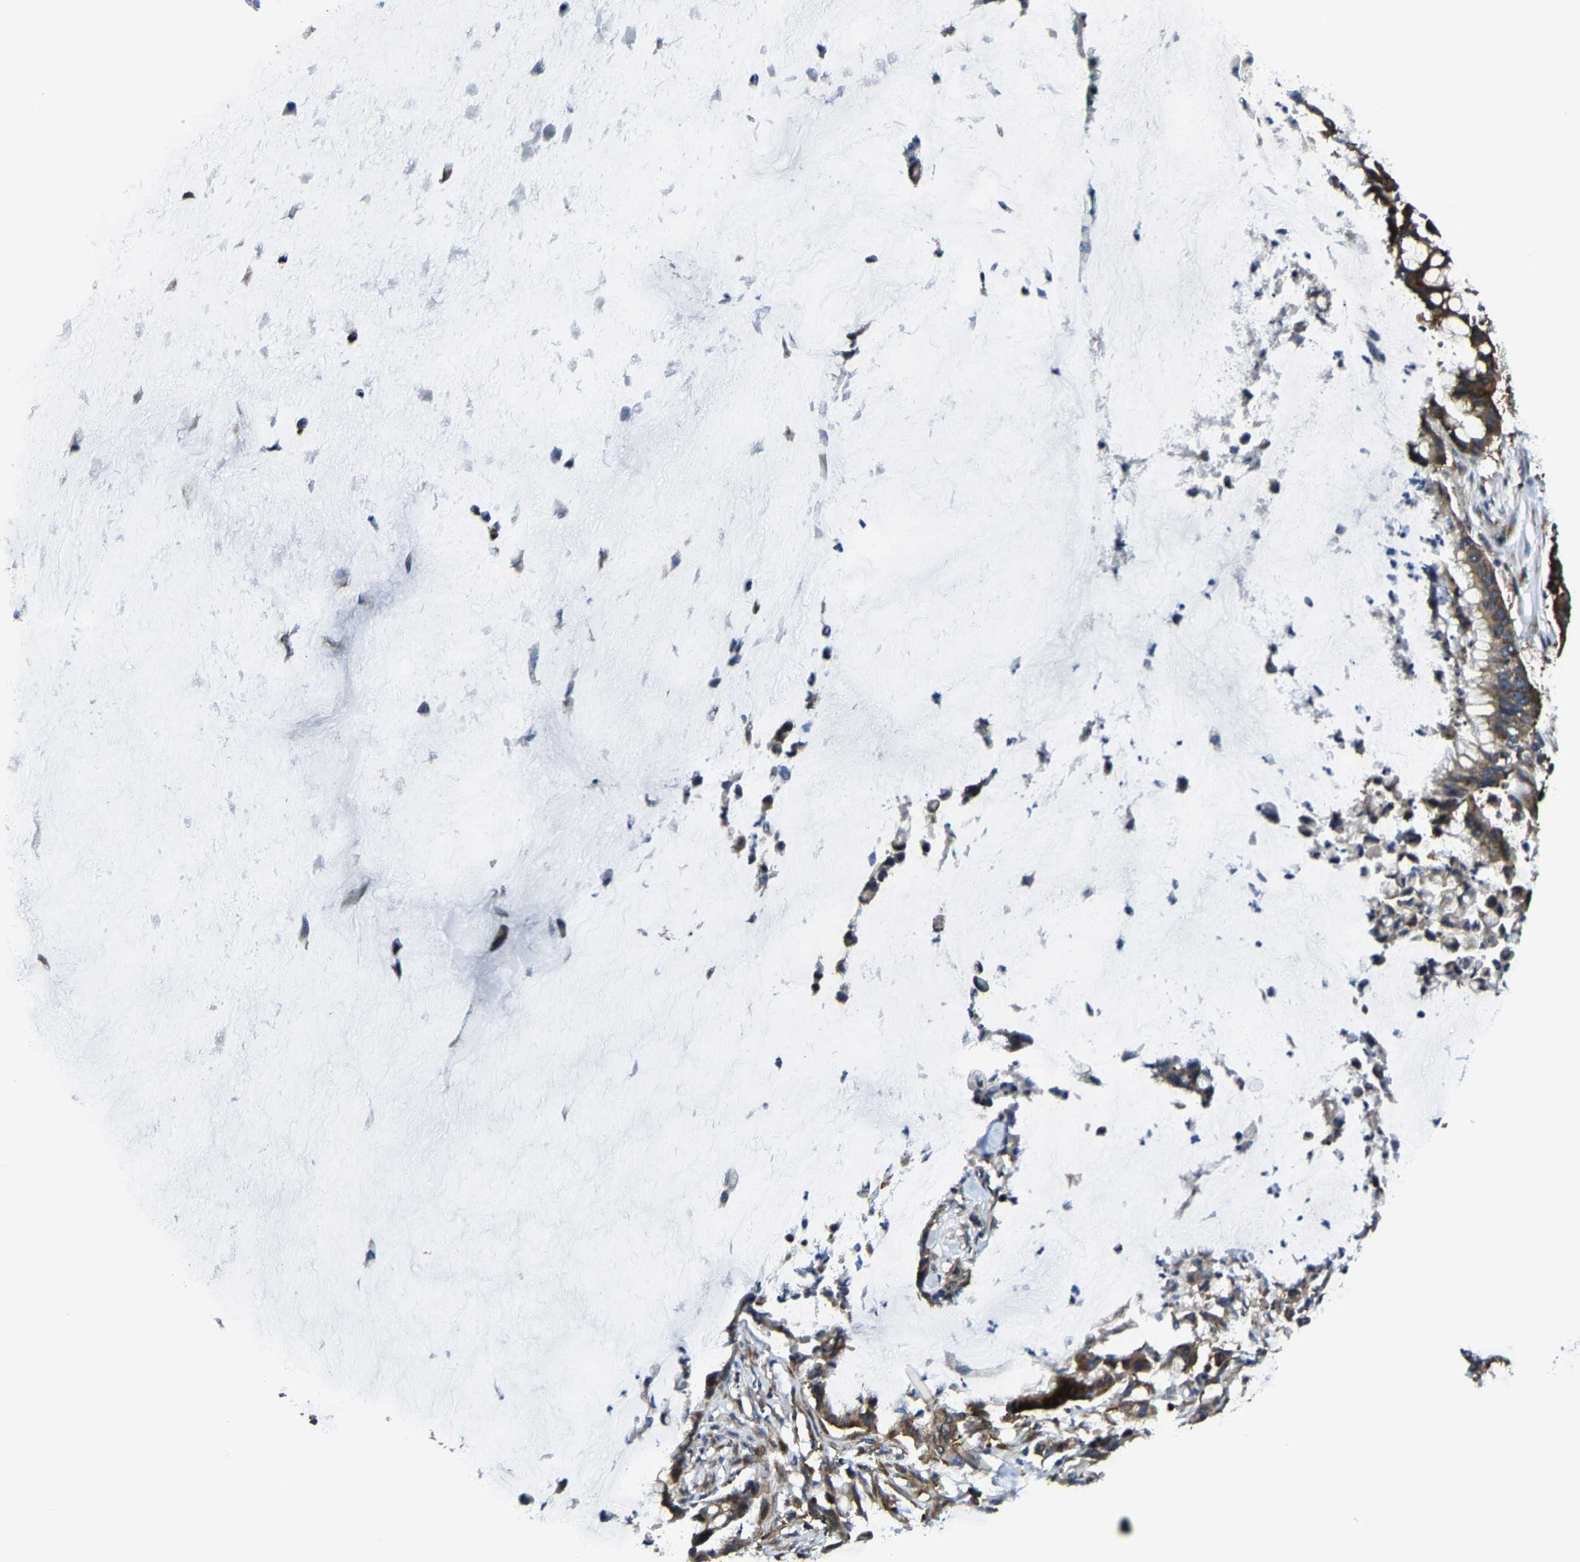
{"staining": {"intensity": "moderate", "quantity": ">75%", "location": "cytoplasmic/membranous"}, "tissue": "pancreatic cancer", "cell_type": "Tumor cells", "image_type": "cancer", "snomed": [{"axis": "morphology", "description": "Adenocarcinoma, NOS"}, {"axis": "topography", "description": "Pancreas"}], "caption": "Human pancreatic adenocarcinoma stained for a protein (brown) reveals moderate cytoplasmic/membranous positive staining in about >75% of tumor cells.", "gene": "G3BP2", "patient": {"sex": "male", "age": 41}}